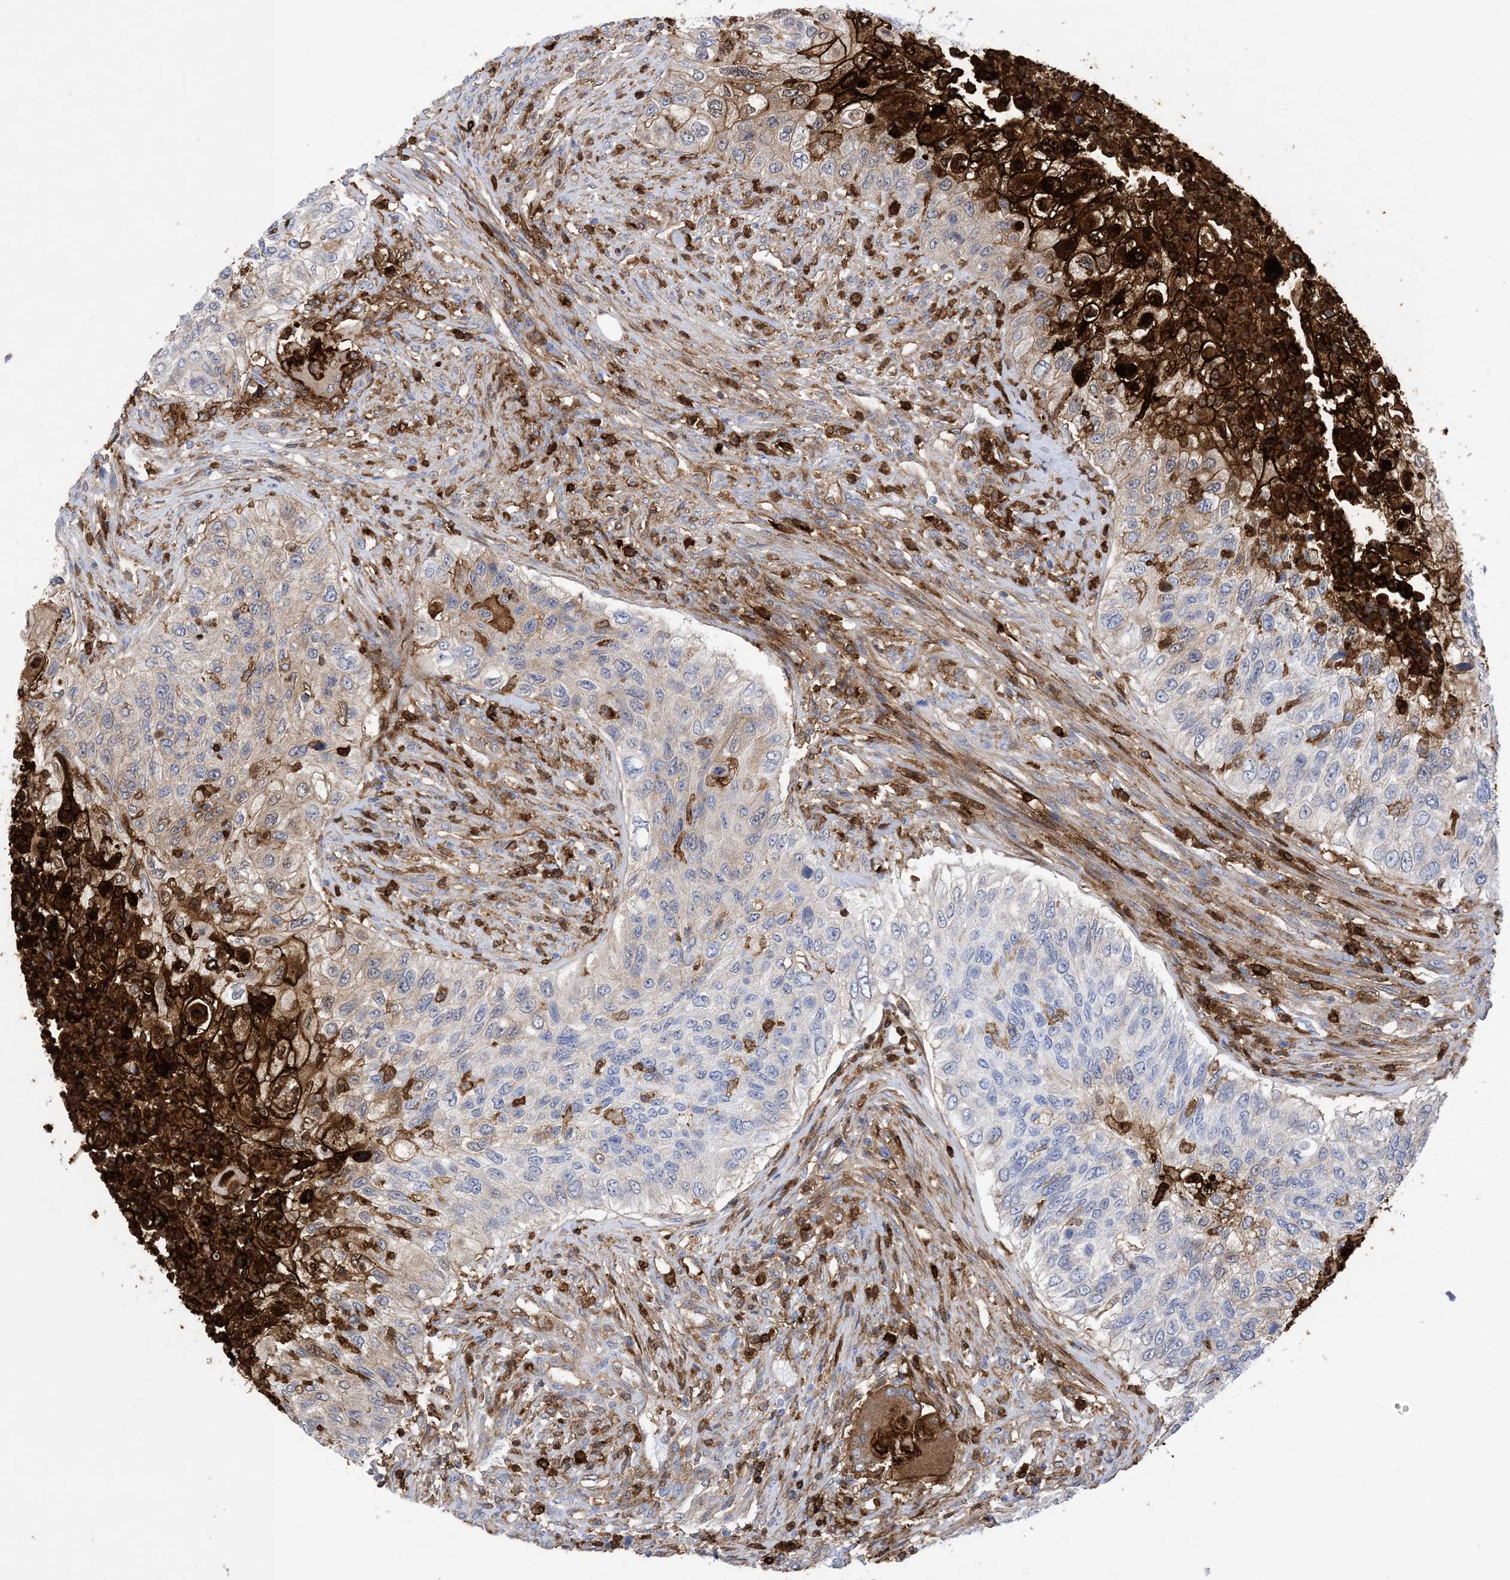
{"staining": {"intensity": "strong", "quantity": "<25%", "location": "cytoplasmic/membranous"}, "tissue": "urothelial cancer", "cell_type": "Tumor cells", "image_type": "cancer", "snomed": [{"axis": "morphology", "description": "Urothelial carcinoma, High grade"}, {"axis": "topography", "description": "Urinary bladder"}], "caption": "Immunohistochemistry (IHC) histopathology image of human high-grade urothelial carcinoma stained for a protein (brown), which exhibits medium levels of strong cytoplasmic/membranous positivity in about <25% of tumor cells.", "gene": "ANXA1", "patient": {"sex": "female", "age": 60}}